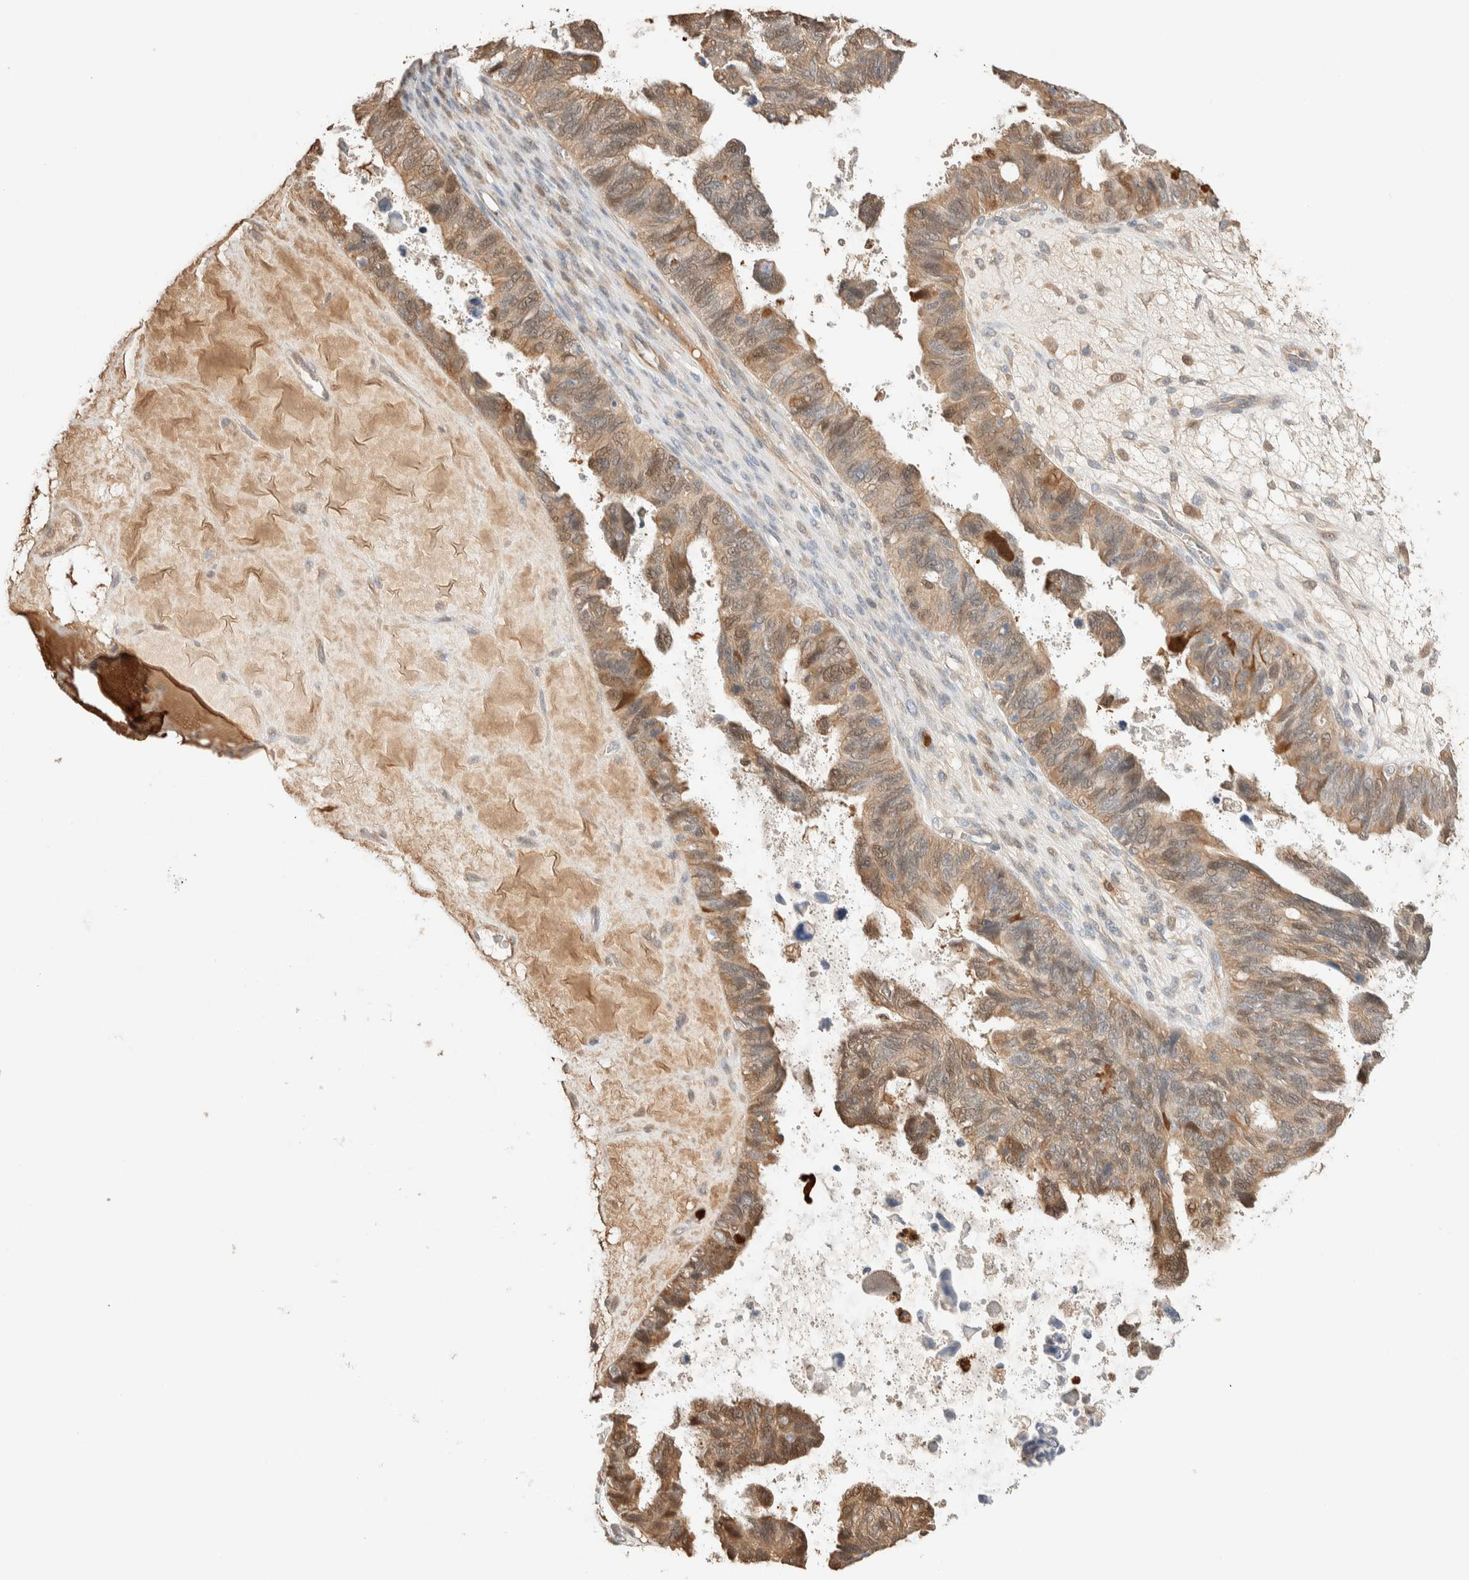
{"staining": {"intensity": "weak", "quantity": "25%-75%", "location": "cytoplasmic/membranous"}, "tissue": "ovarian cancer", "cell_type": "Tumor cells", "image_type": "cancer", "snomed": [{"axis": "morphology", "description": "Cystadenocarcinoma, serous, NOS"}, {"axis": "topography", "description": "Ovary"}], "caption": "This photomicrograph displays ovarian cancer (serous cystadenocarcinoma) stained with IHC to label a protein in brown. The cytoplasmic/membranous of tumor cells show weak positivity for the protein. Nuclei are counter-stained blue.", "gene": "SETD4", "patient": {"sex": "female", "age": 79}}